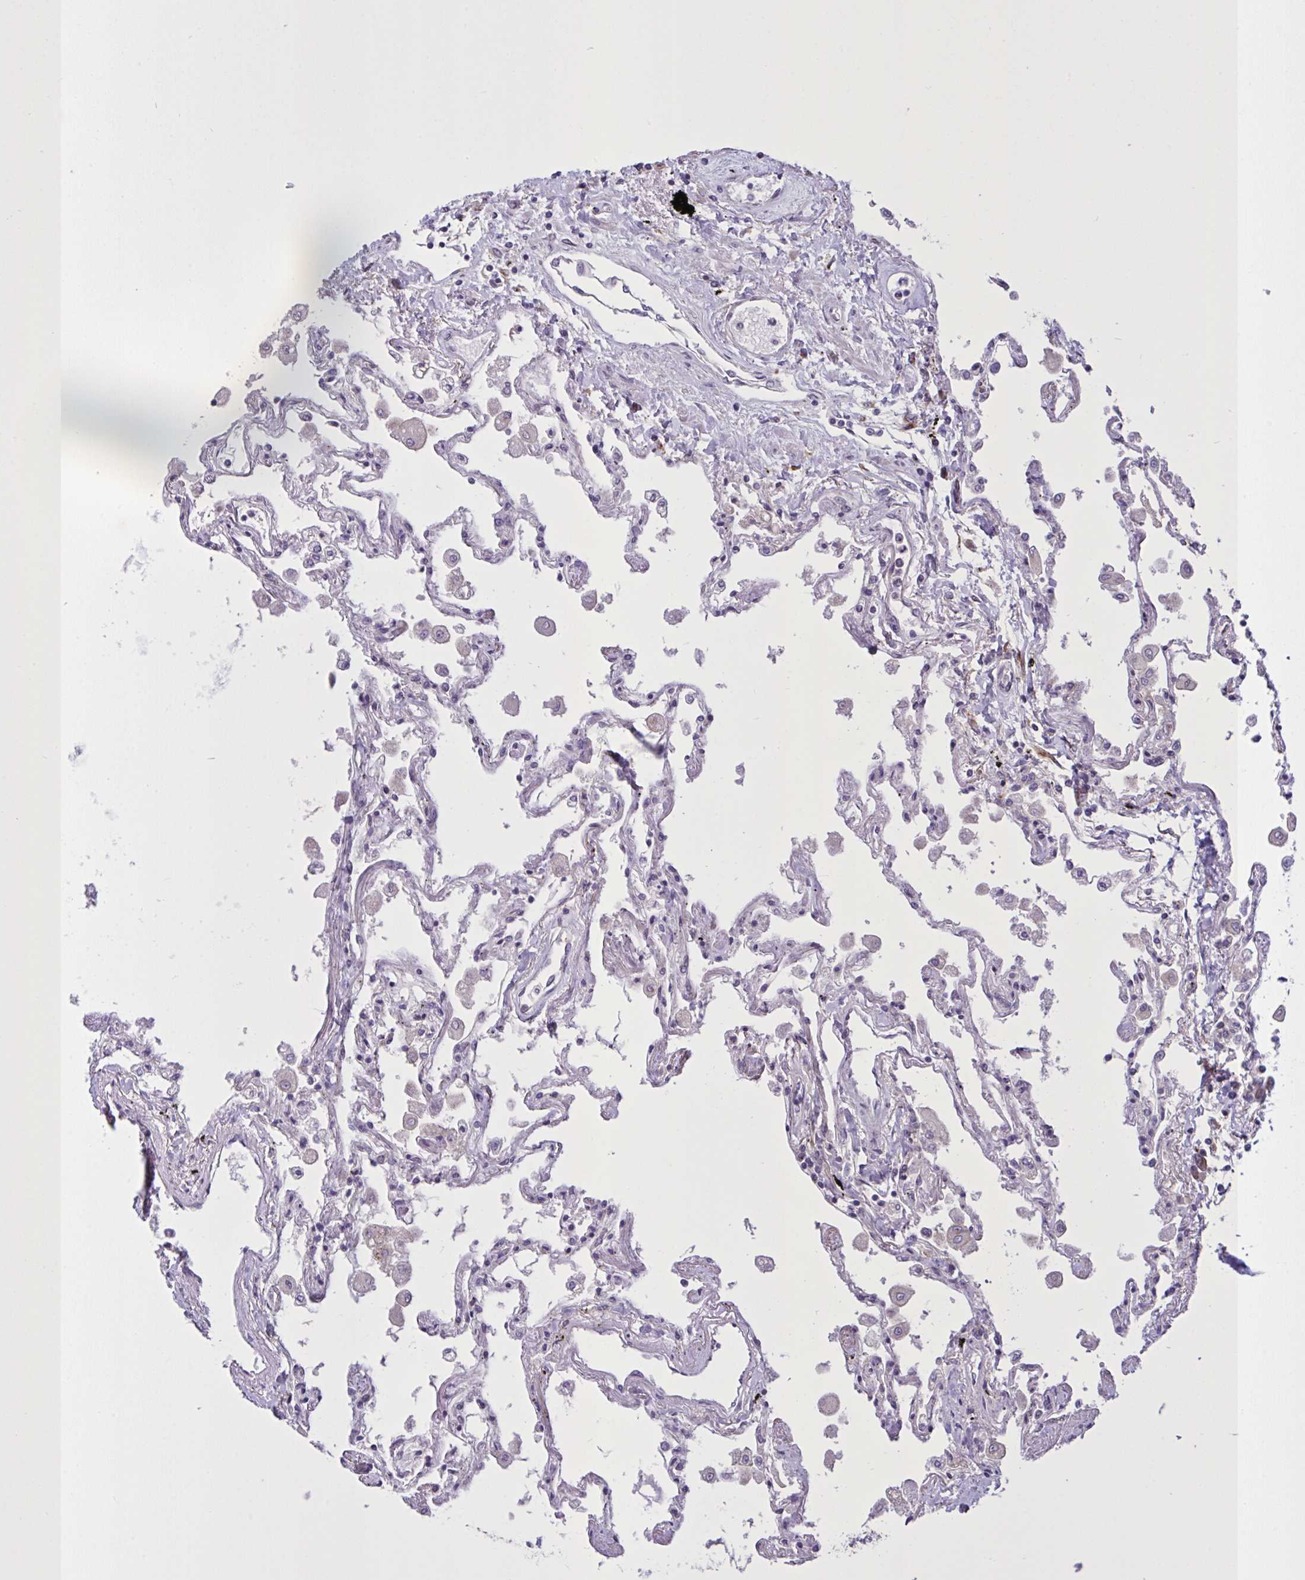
{"staining": {"intensity": "moderate", "quantity": "<25%", "location": "cytoplasmic/membranous"}, "tissue": "lung", "cell_type": "Alveolar cells", "image_type": "normal", "snomed": [{"axis": "morphology", "description": "Normal tissue, NOS"}, {"axis": "morphology", "description": "Adenocarcinoma, NOS"}, {"axis": "topography", "description": "Cartilage tissue"}, {"axis": "topography", "description": "Lung"}], "caption": "Immunohistochemistry (IHC) micrograph of benign lung stained for a protein (brown), which demonstrates low levels of moderate cytoplasmic/membranous staining in approximately <25% of alveolar cells.", "gene": "MRGPRX2", "patient": {"sex": "female", "age": 67}}